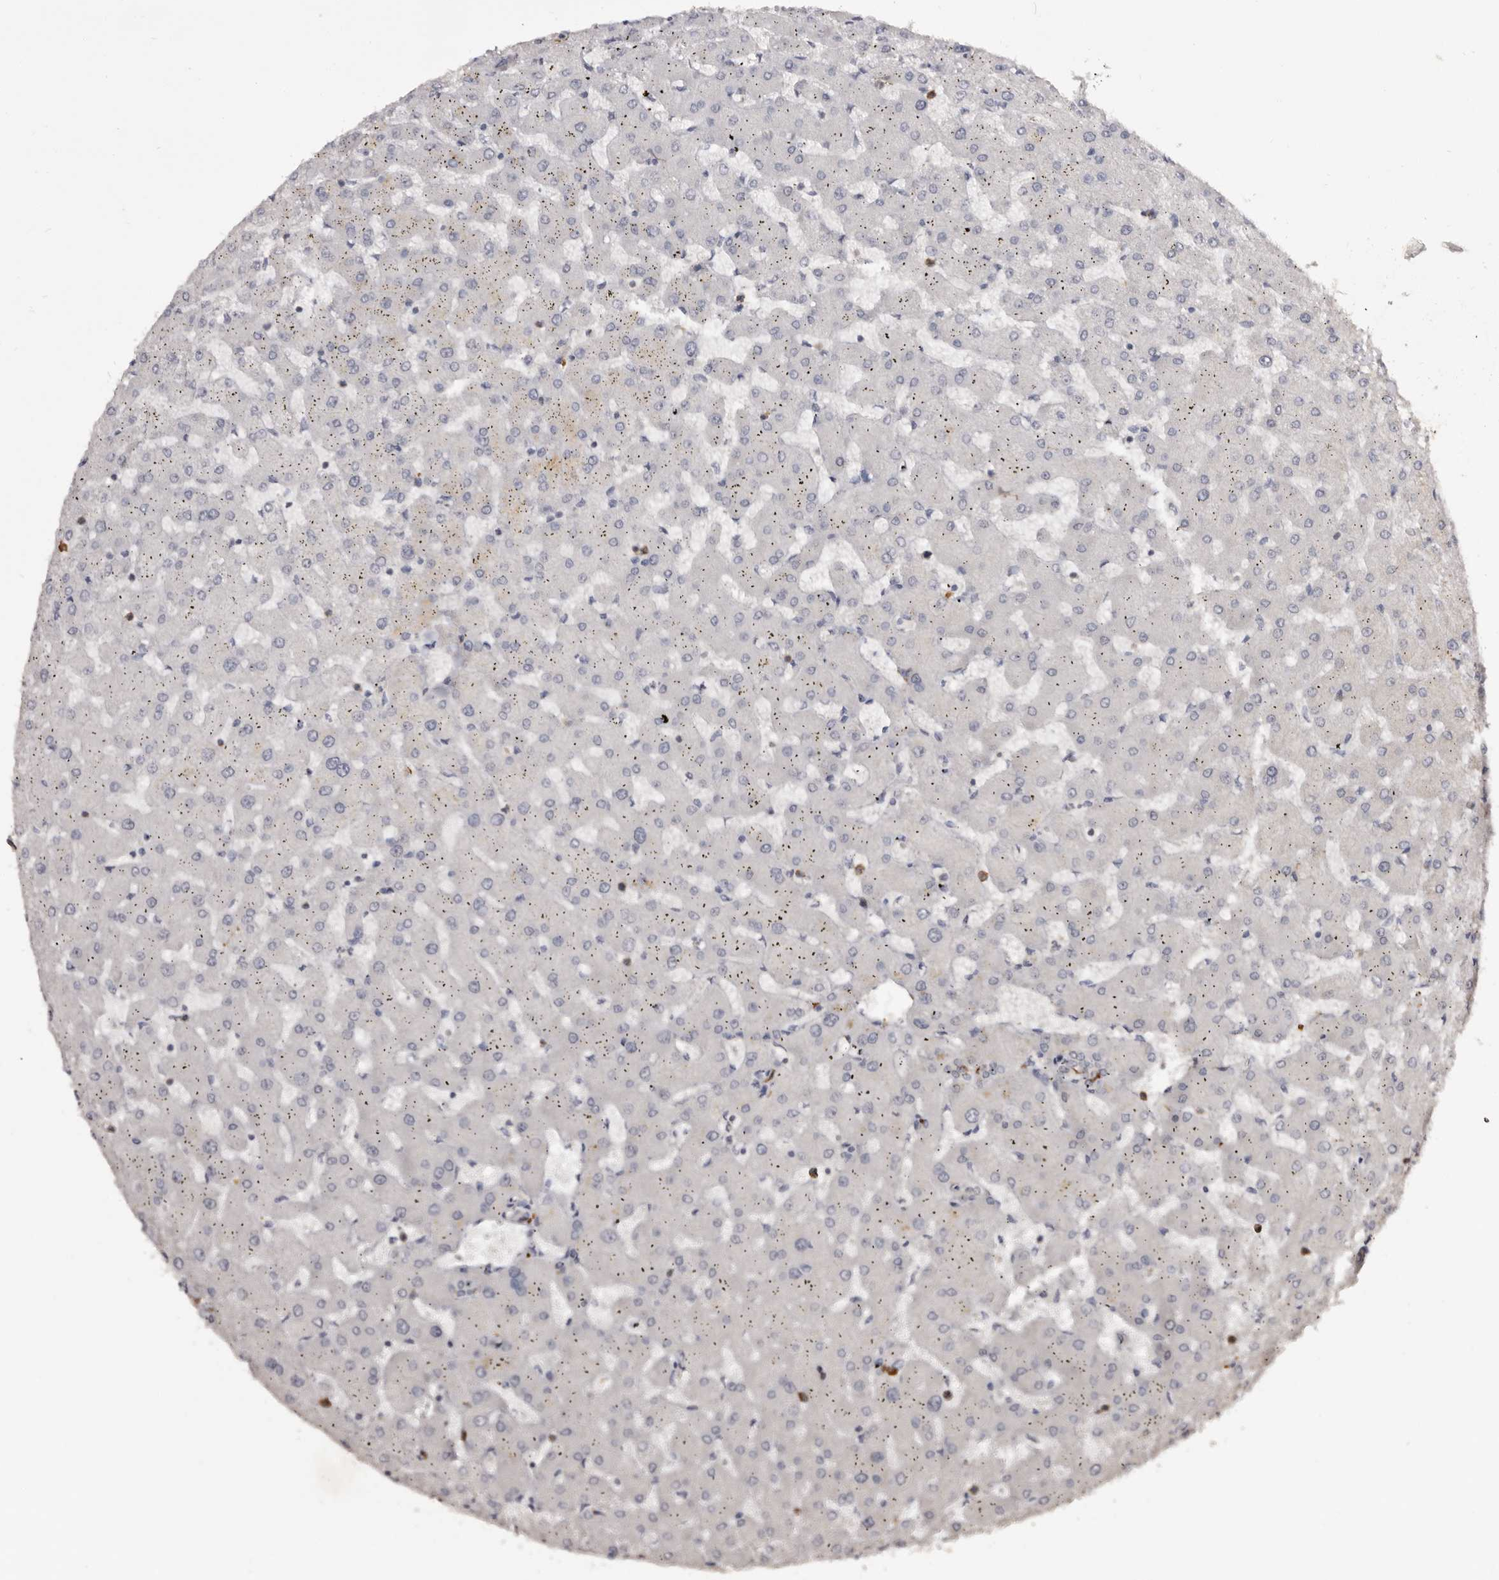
{"staining": {"intensity": "negative", "quantity": "none", "location": "none"}, "tissue": "liver", "cell_type": "Cholangiocytes", "image_type": "normal", "snomed": [{"axis": "morphology", "description": "Normal tissue, NOS"}, {"axis": "topography", "description": "Liver"}], "caption": "High power microscopy image of an immunohistochemistry (IHC) micrograph of benign liver, revealing no significant expression in cholangiocytes. Brightfield microscopy of IHC stained with DAB (brown) and hematoxylin (blue), captured at high magnification.", "gene": "TNNI1", "patient": {"sex": "female", "age": 63}}